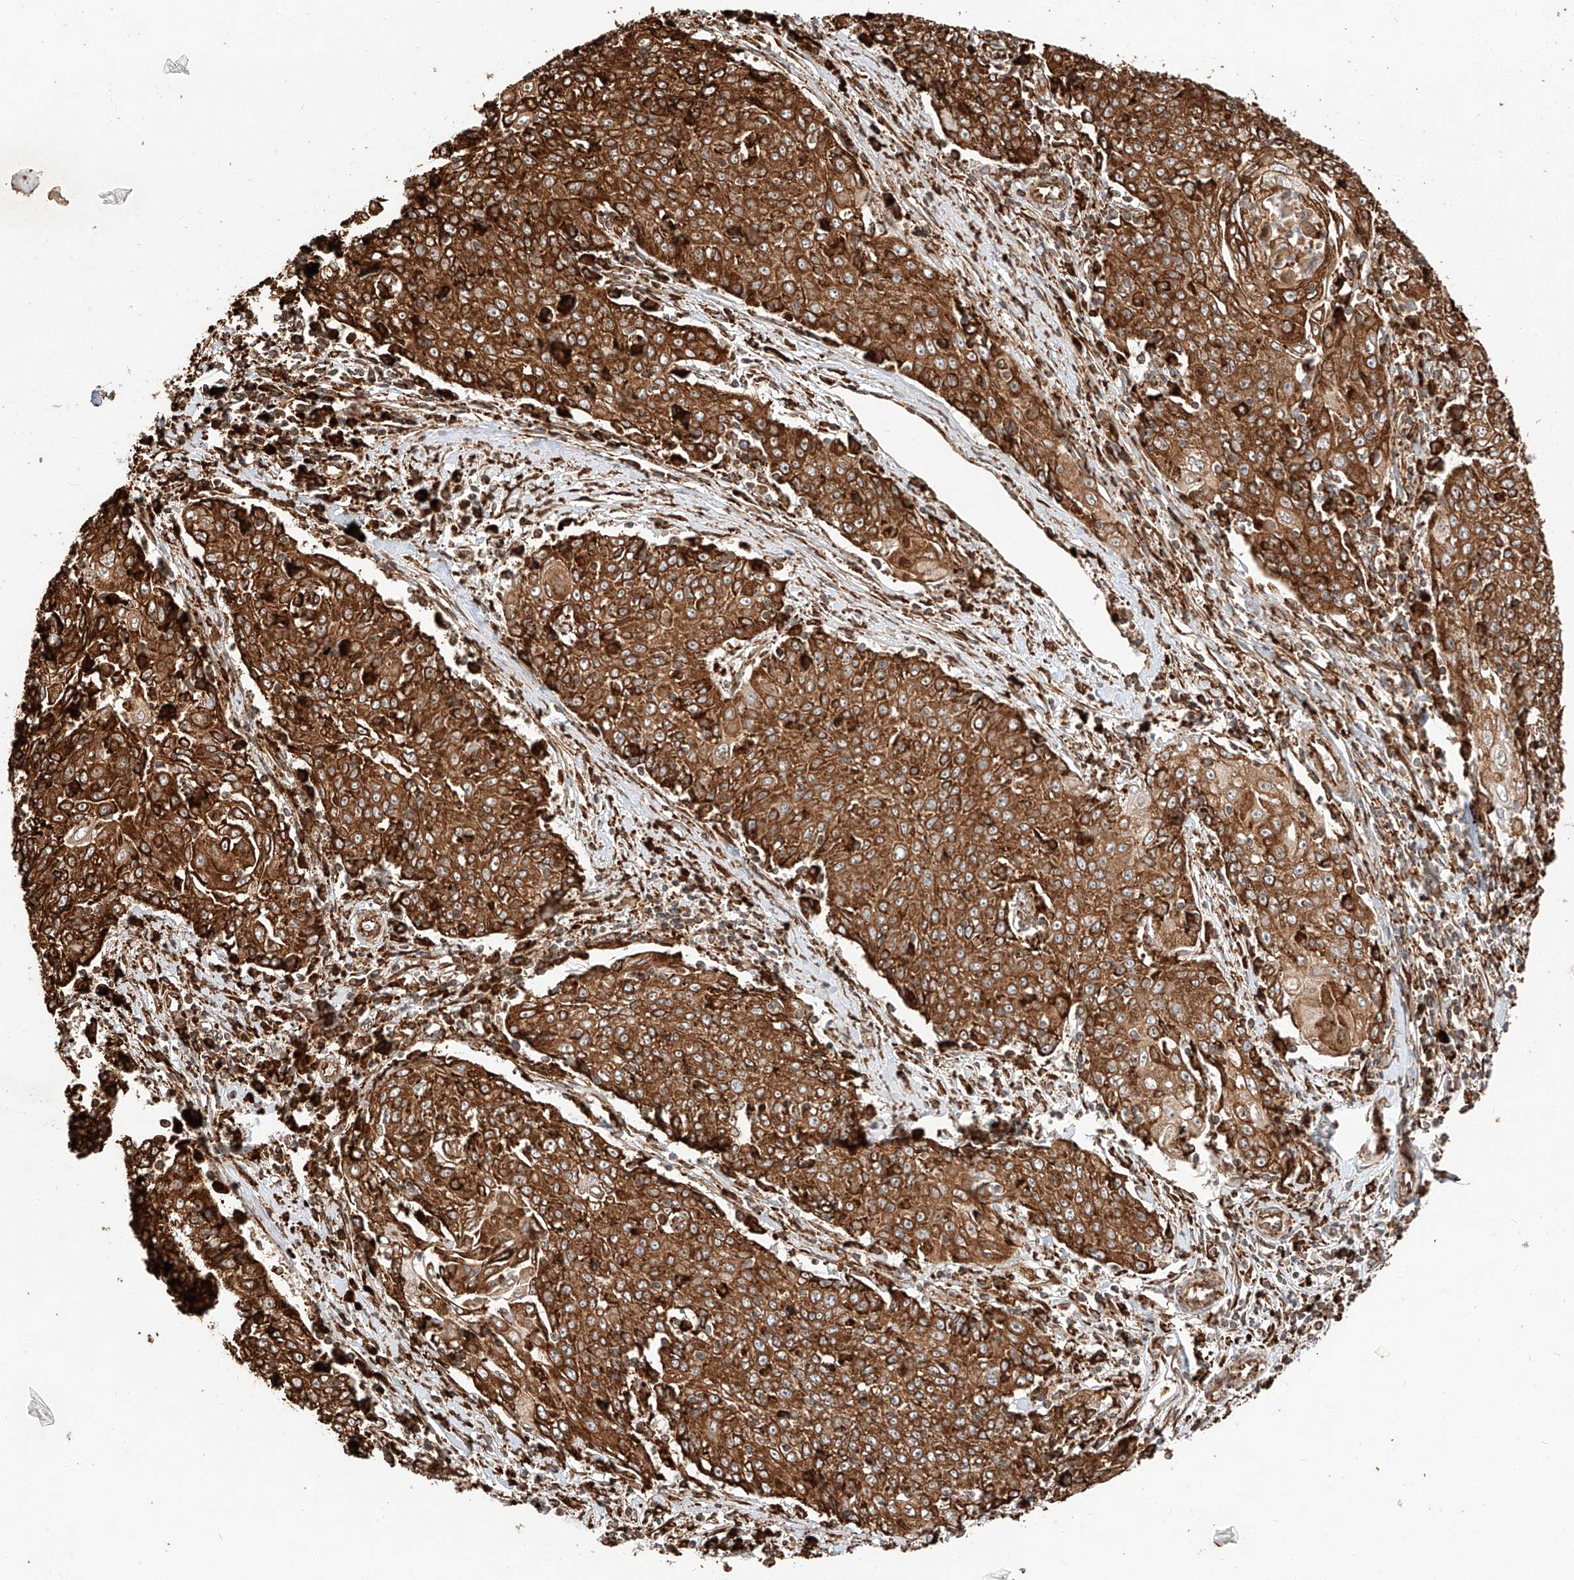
{"staining": {"intensity": "strong", "quantity": ">75%", "location": "cytoplasmic/membranous"}, "tissue": "cervical cancer", "cell_type": "Tumor cells", "image_type": "cancer", "snomed": [{"axis": "morphology", "description": "Squamous cell carcinoma, NOS"}, {"axis": "topography", "description": "Cervix"}], "caption": "Immunohistochemistry (IHC) image of cervical cancer stained for a protein (brown), which exhibits high levels of strong cytoplasmic/membranous expression in approximately >75% of tumor cells.", "gene": "ZNF84", "patient": {"sex": "female", "age": 48}}